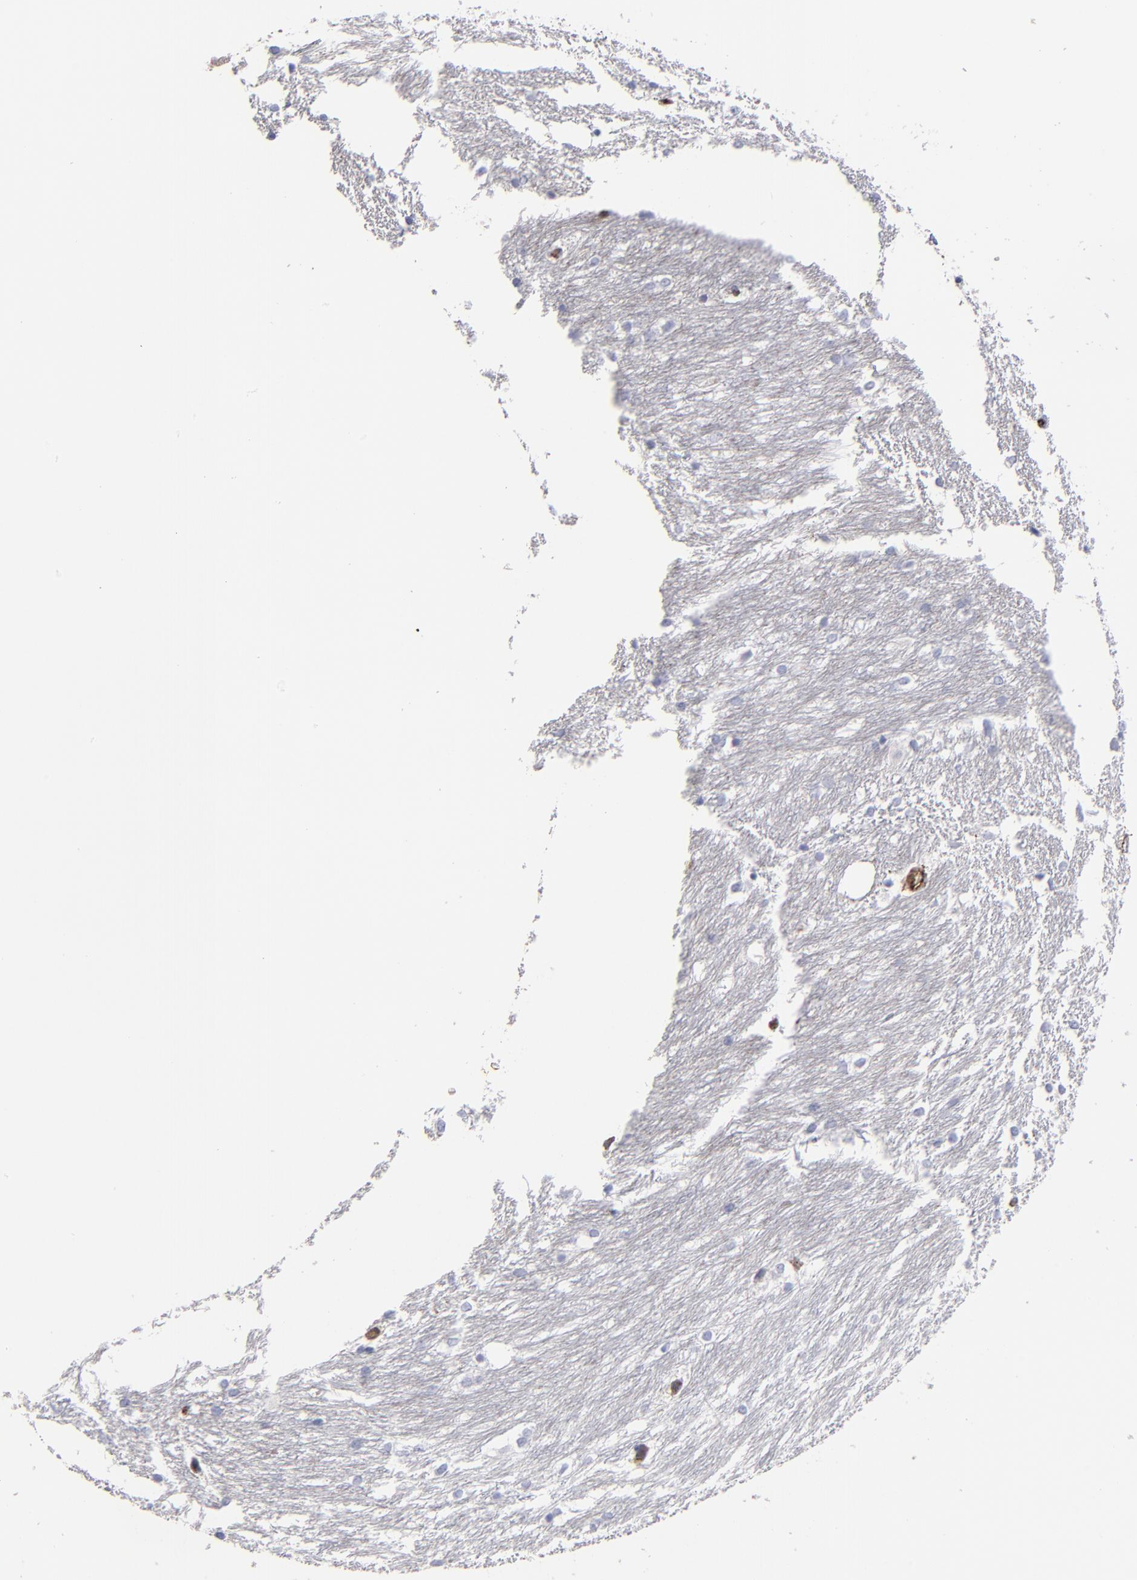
{"staining": {"intensity": "negative", "quantity": "none", "location": "none"}, "tissue": "caudate", "cell_type": "Glial cells", "image_type": "normal", "snomed": [{"axis": "morphology", "description": "Normal tissue, NOS"}, {"axis": "topography", "description": "Lateral ventricle wall"}], "caption": "This is an immunohistochemistry (IHC) micrograph of unremarkable human caudate. There is no expression in glial cells.", "gene": "TM4SF1", "patient": {"sex": "female", "age": 19}}